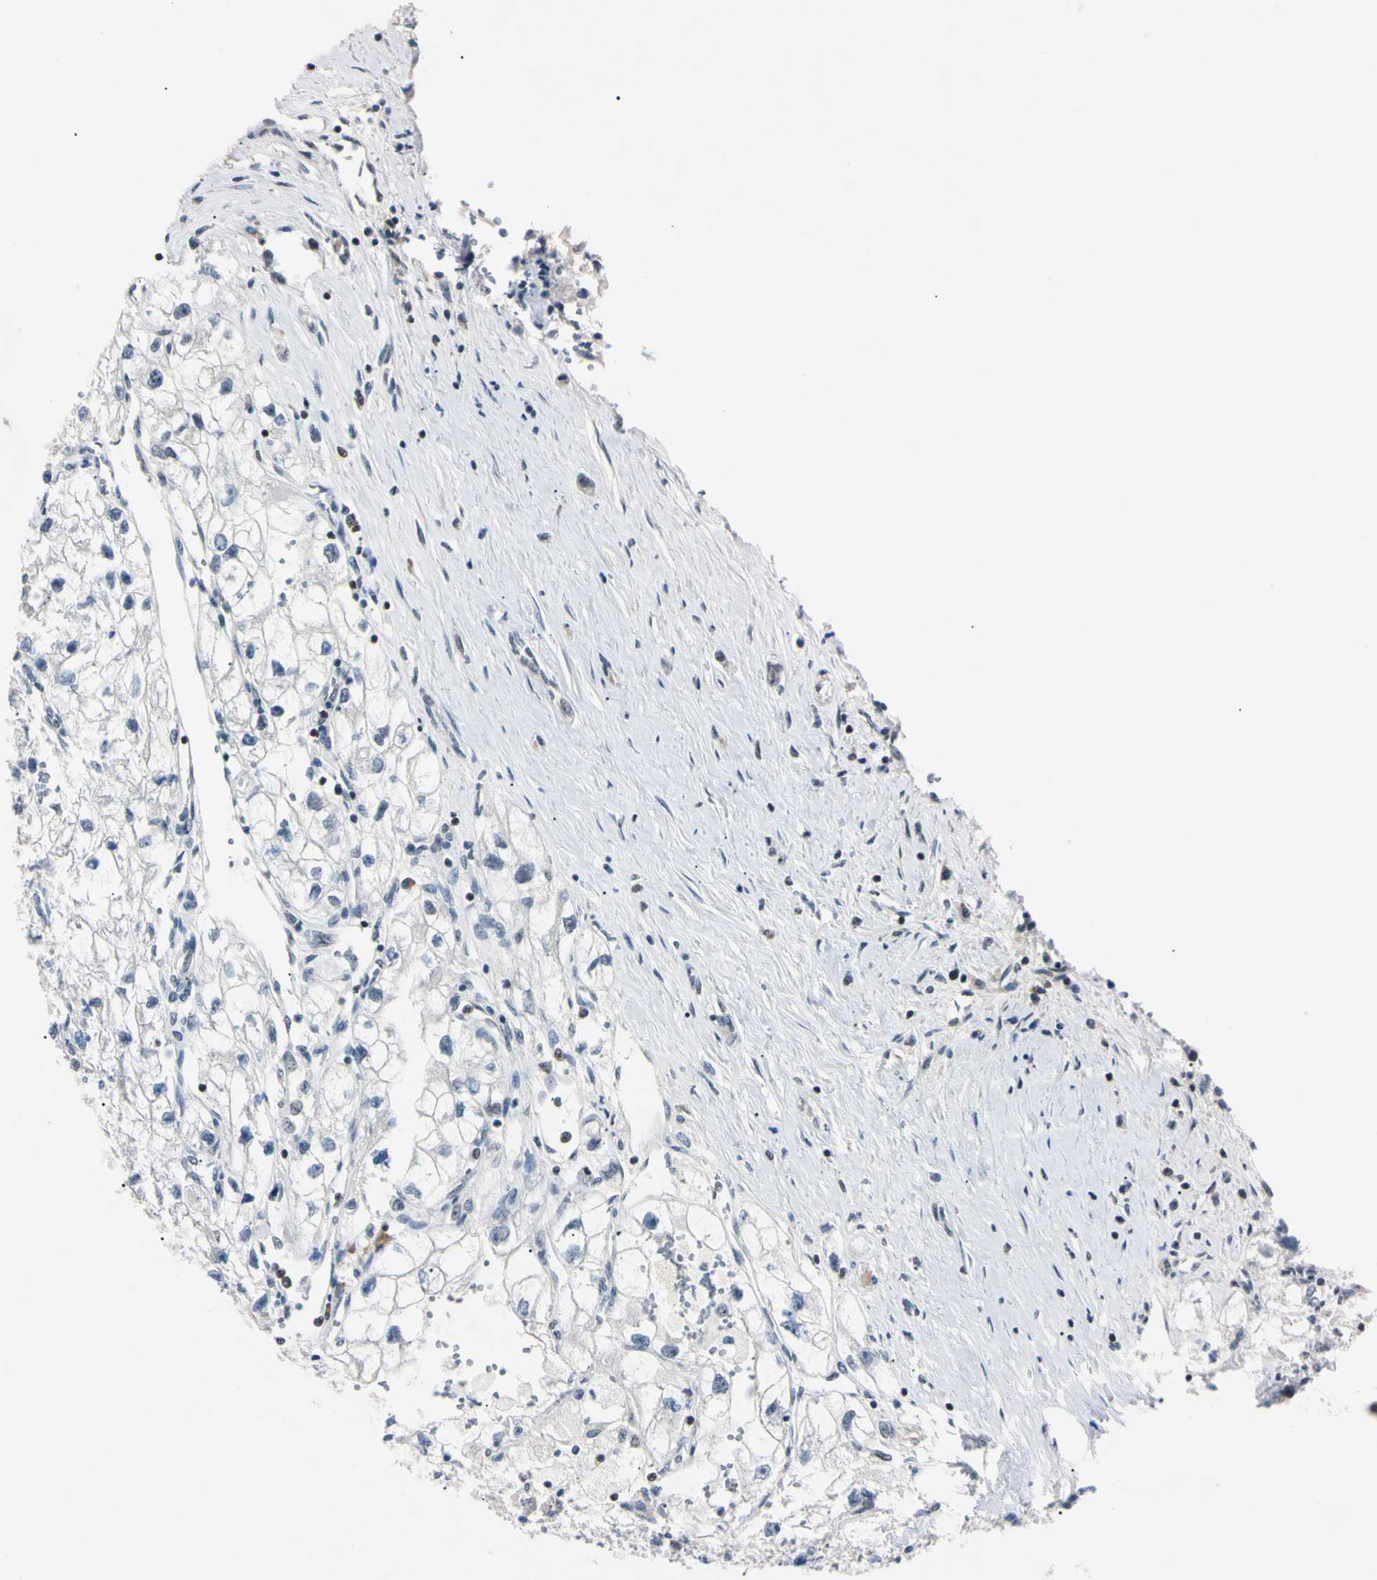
{"staining": {"intensity": "negative", "quantity": "none", "location": "none"}, "tissue": "renal cancer", "cell_type": "Tumor cells", "image_type": "cancer", "snomed": [{"axis": "morphology", "description": "Adenocarcinoma, NOS"}, {"axis": "topography", "description": "Kidney"}], "caption": "DAB immunohistochemical staining of renal cancer displays no significant staining in tumor cells.", "gene": "C1orf174", "patient": {"sex": "female", "age": 70}}